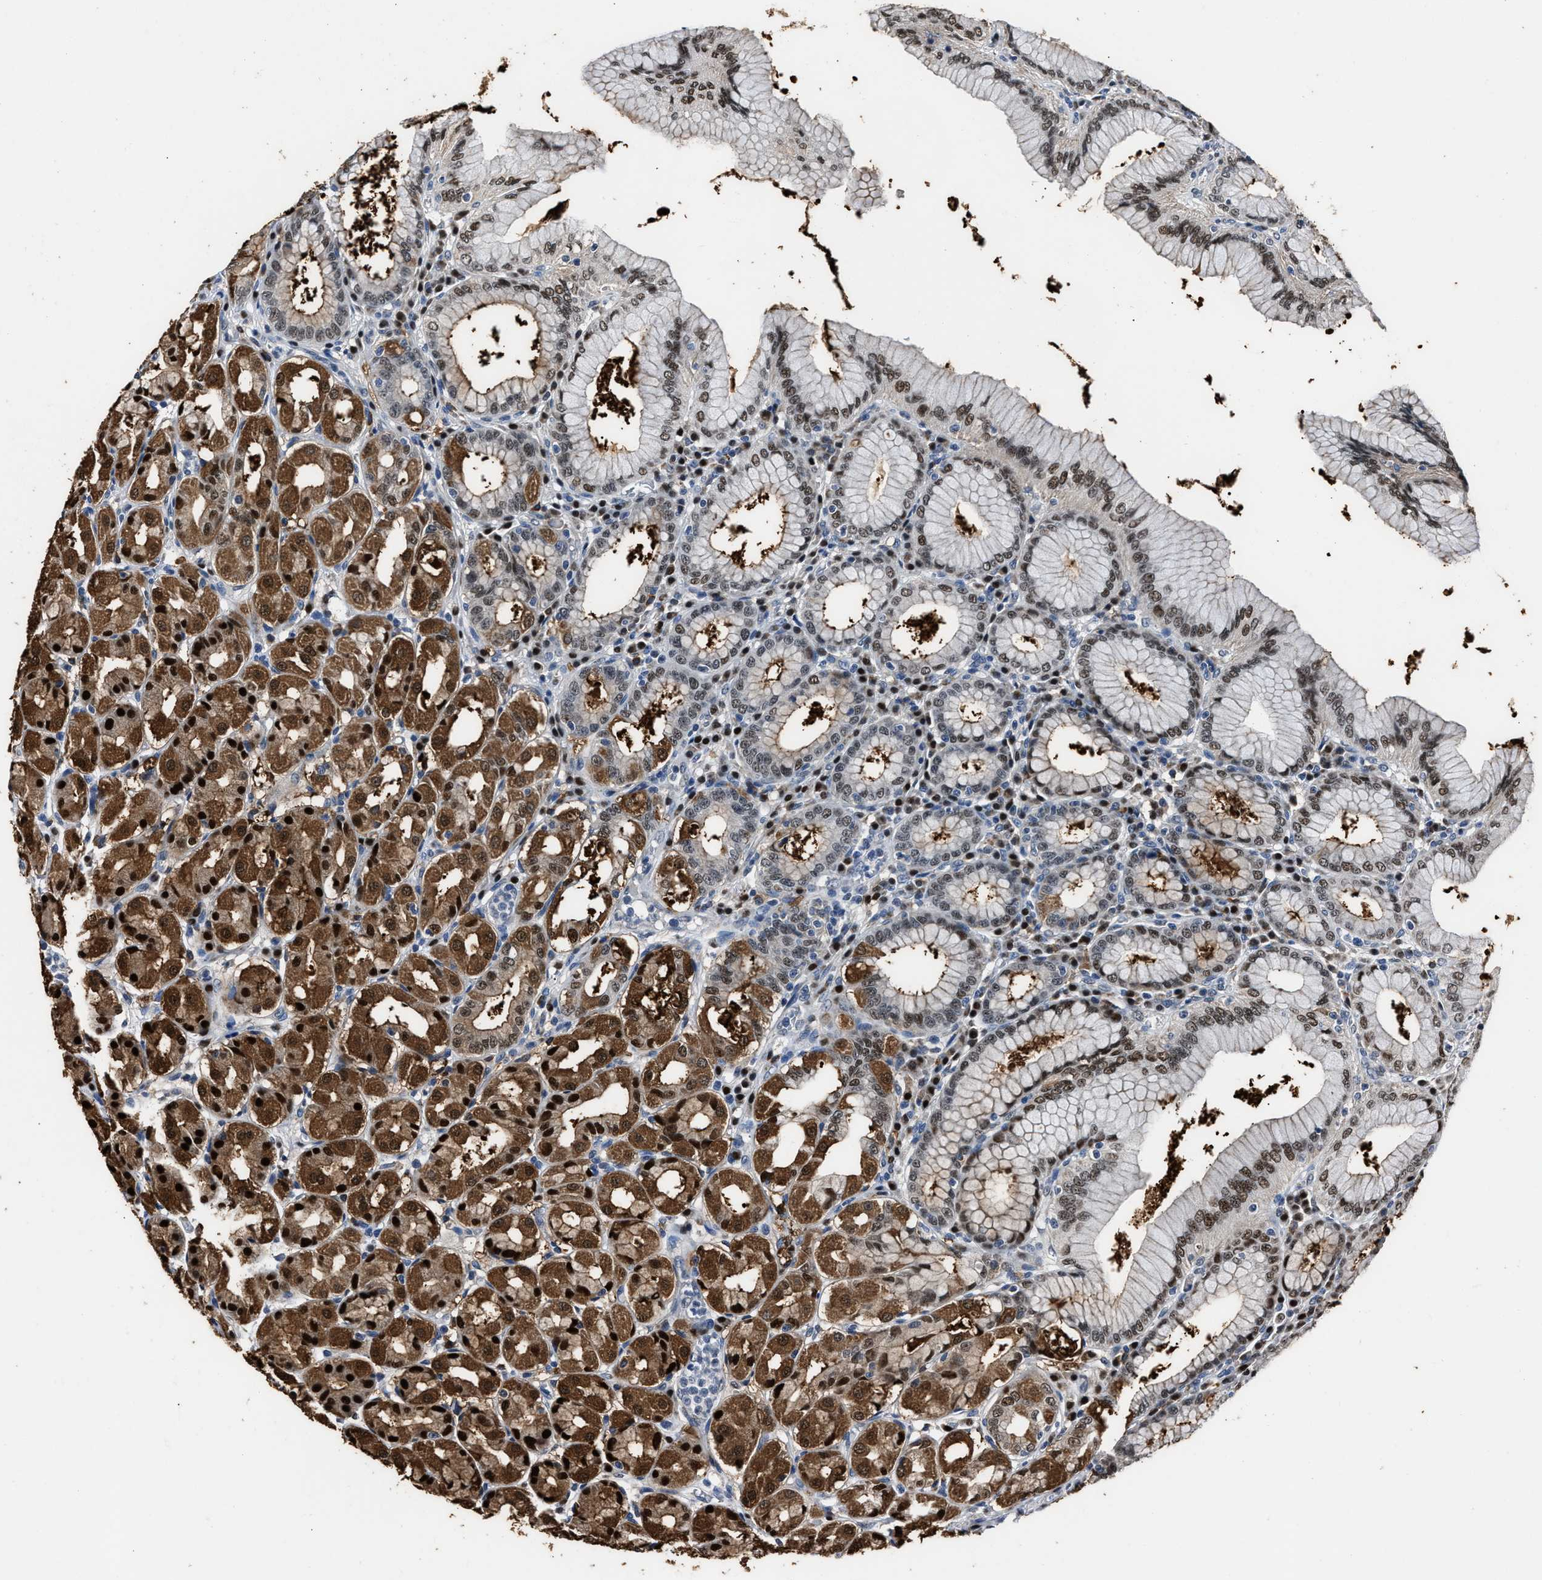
{"staining": {"intensity": "strong", "quantity": "25%-75%", "location": "cytoplasmic/membranous,nuclear"}, "tissue": "stomach", "cell_type": "Glandular cells", "image_type": "normal", "snomed": [{"axis": "morphology", "description": "Normal tissue, NOS"}, {"axis": "topography", "description": "Stomach"}, {"axis": "topography", "description": "Stomach, lower"}], "caption": "This photomicrograph shows immunohistochemistry (IHC) staining of unremarkable stomach, with high strong cytoplasmic/membranous,nuclear expression in approximately 25%-75% of glandular cells.", "gene": "NSUN5", "patient": {"sex": "female", "age": 56}}